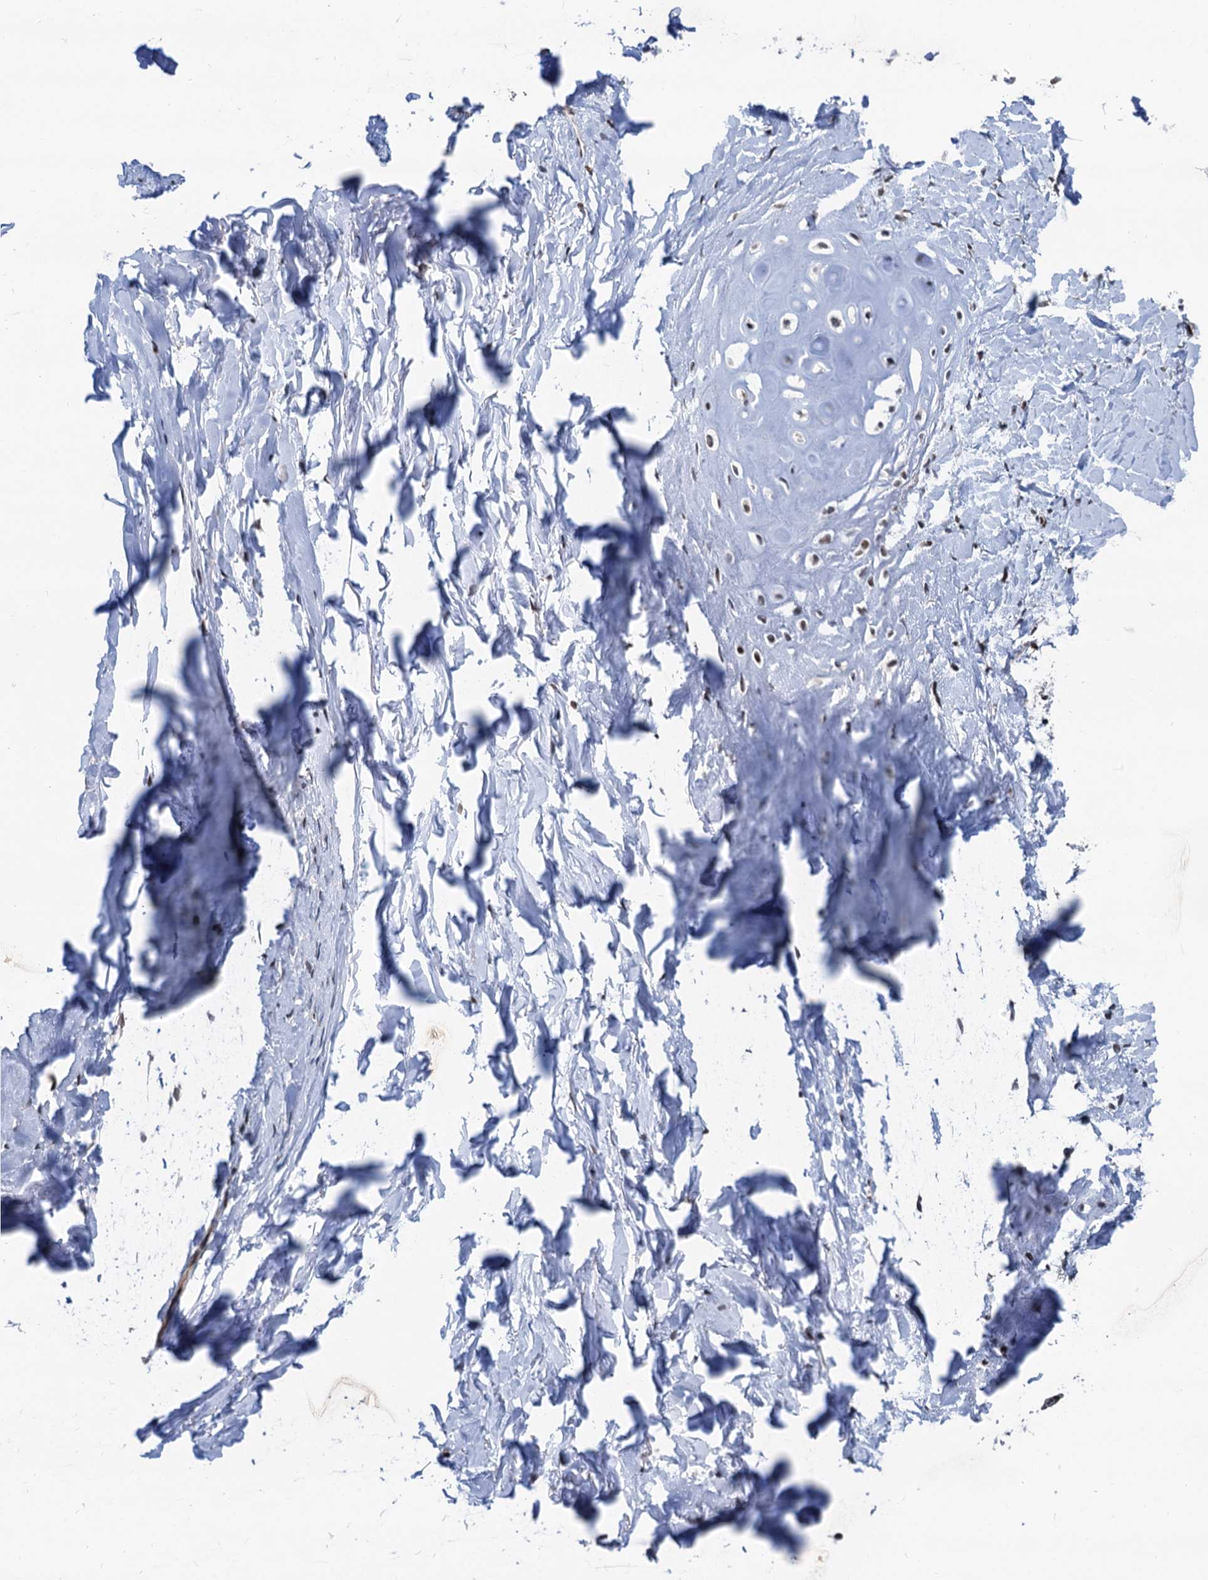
{"staining": {"intensity": "strong", "quantity": ">75%", "location": "nuclear"}, "tissue": "adipose tissue", "cell_type": "Adipocytes", "image_type": "normal", "snomed": [{"axis": "morphology", "description": "Normal tissue, NOS"}, {"axis": "topography", "description": "Lymph node"}, {"axis": "topography", "description": "Bronchus"}], "caption": "A high-resolution micrograph shows immunohistochemistry staining of unremarkable adipose tissue, which demonstrates strong nuclear expression in about >75% of adipocytes. (Stains: DAB in brown, nuclei in blue, Microscopy: brightfield microscopy at high magnification).", "gene": "PPP4R1", "patient": {"sex": "male", "age": 63}}